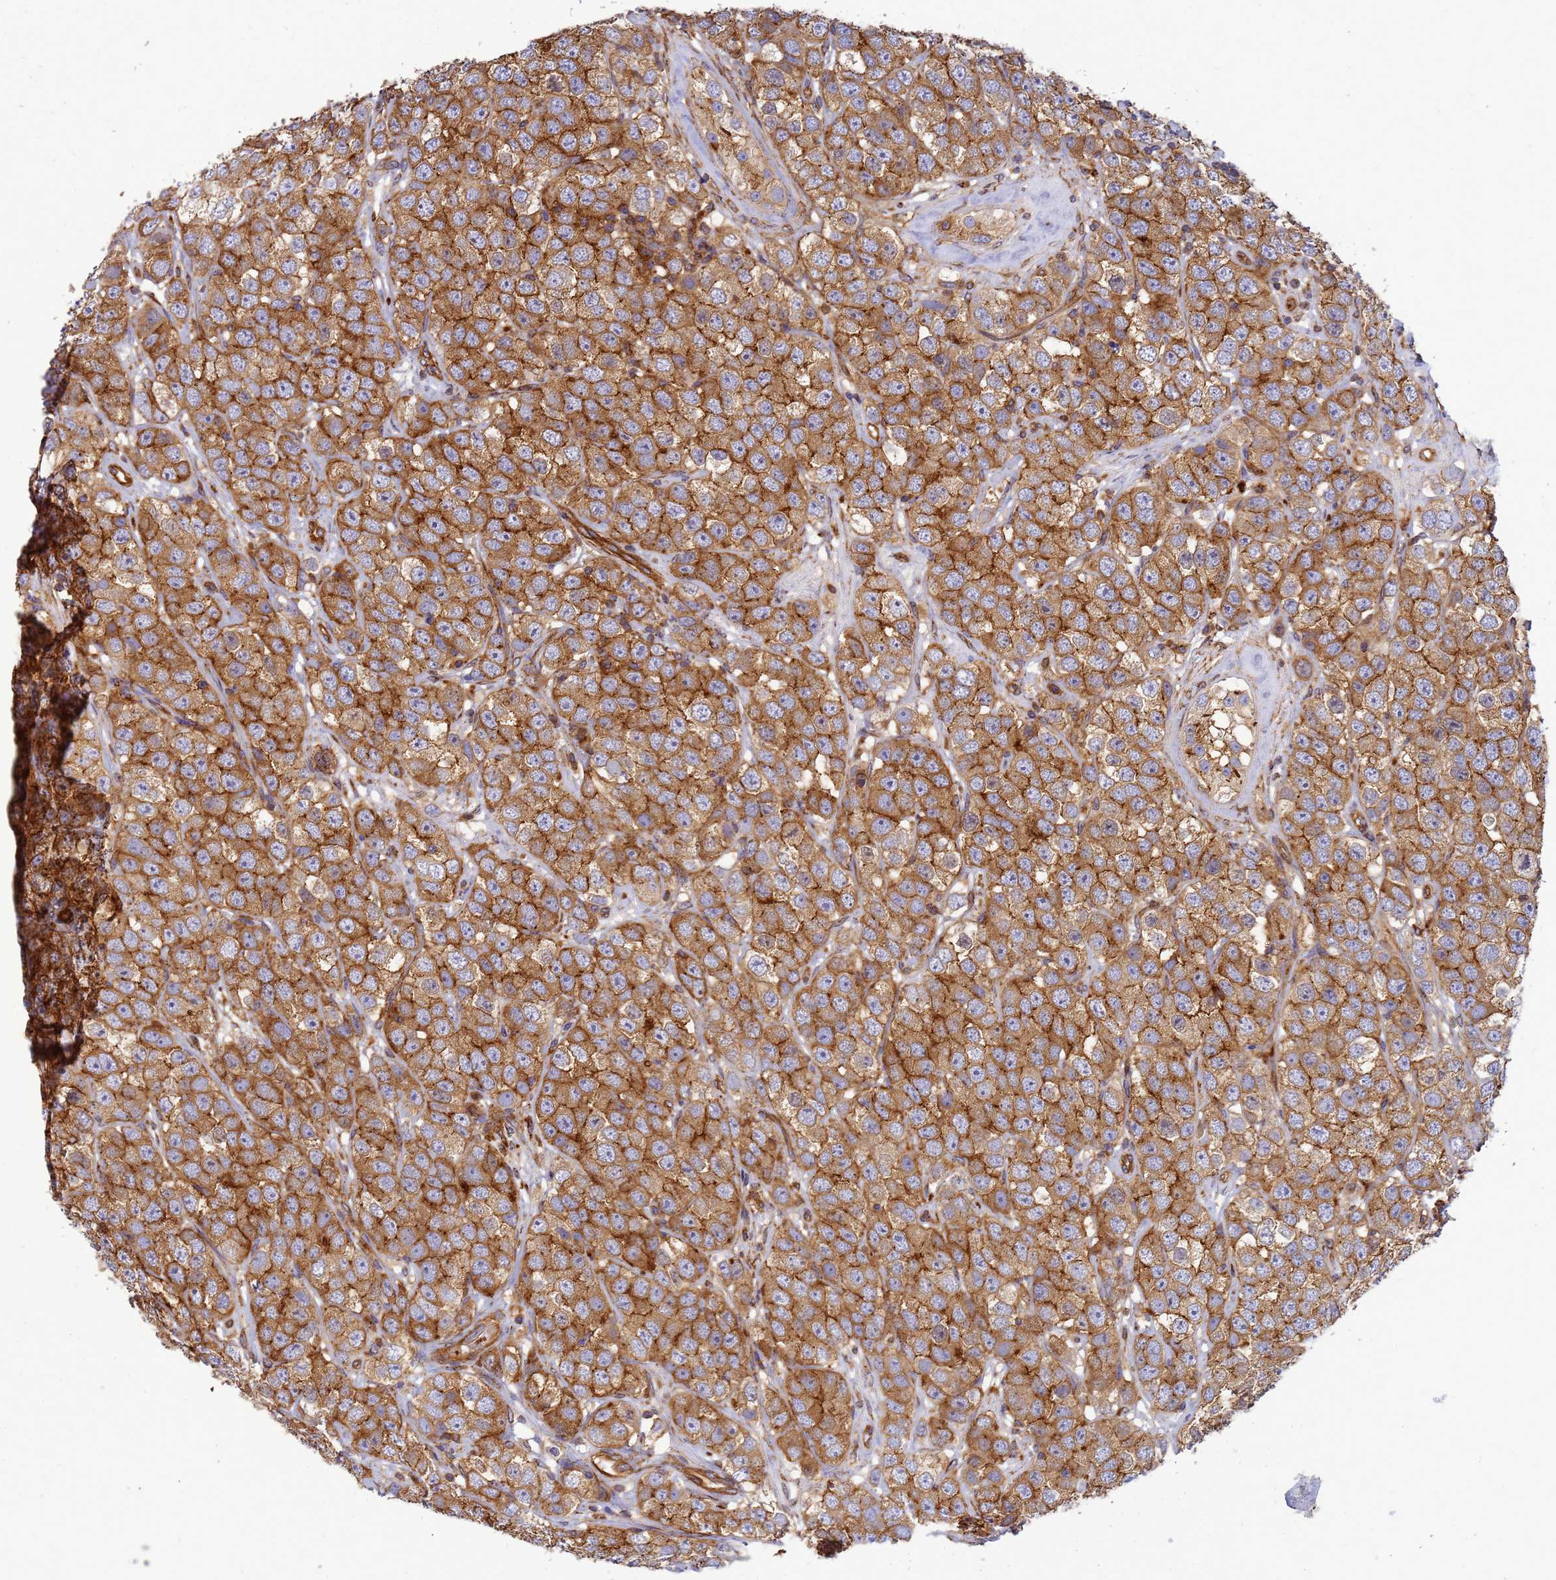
{"staining": {"intensity": "strong", "quantity": ">75%", "location": "cytoplasmic/membranous"}, "tissue": "testis cancer", "cell_type": "Tumor cells", "image_type": "cancer", "snomed": [{"axis": "morphology", "description": "Seminoma, NOS"}, {"axis": "topography", "description": "Testis"}], "caption": "Brown immunohistochemical staining in human testis cancer (seminoma) demonstrates strong cytoplasmic/membranous positivity in about >75% of tumor cells.", "gene": "C2CD5", "patient": {"sex": "male", "age": 28}}